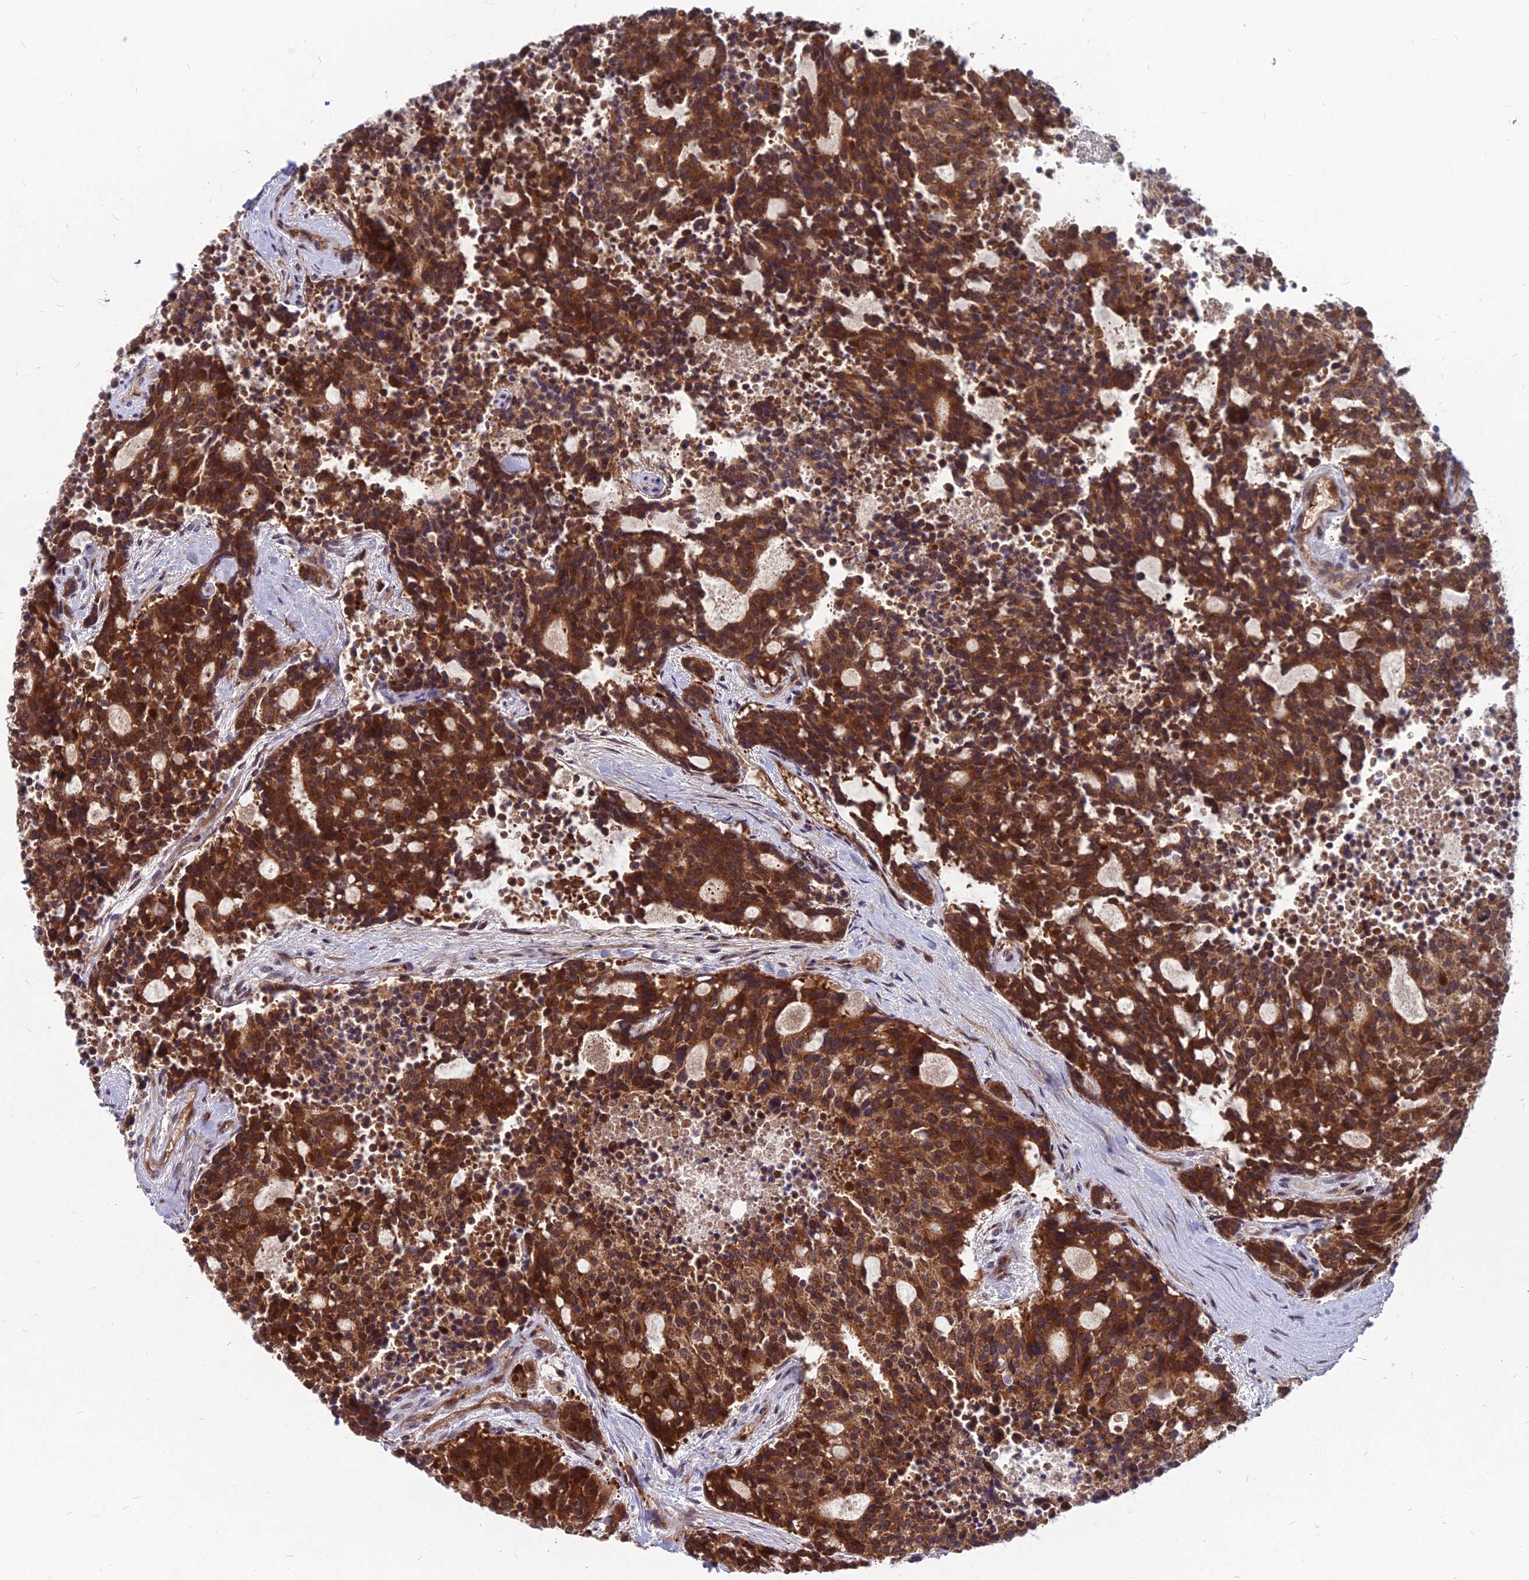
{"staining": {"intensity": "strong", "quantity": ">75%", "location": "cytoplasmic/membranous"}, "tissue": "carcinoid", "cell_type": "Tumor cells", "image_type": "cancer", "snomed": [{"axis": "morphology", "description": "Carcinoid, malignant, NOS"}, {"axis": "topography", "description": "Pancreas"}], "caption": "Protein staining by immunohistochemistry (IHC) reveals strong cytoplasmic/membranous positivity in about >75% of tumor cells in carcinoid.", "gene": "MFSD8", "patient": {"sex": "female", "age": 54}}